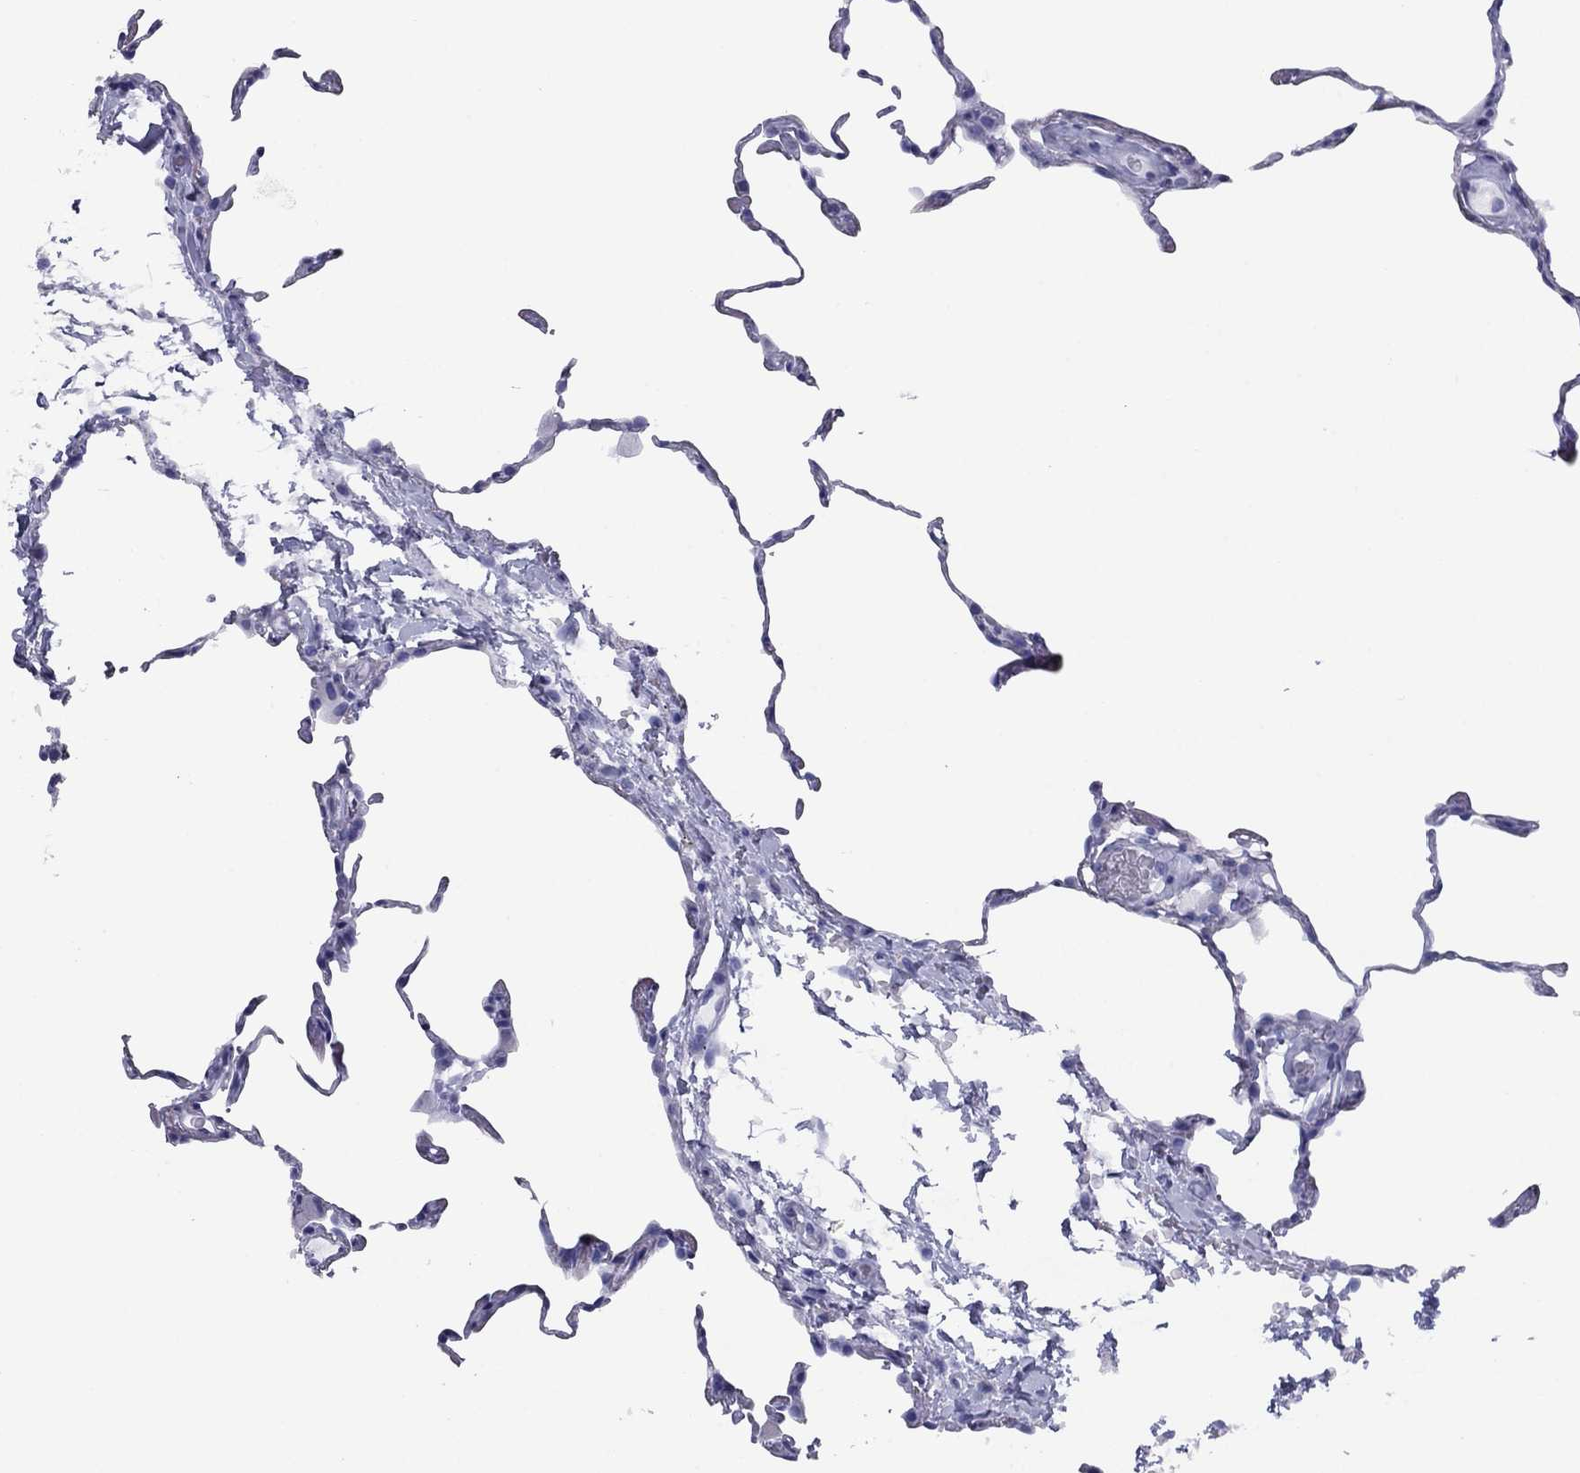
{"staining": {"intensity": "negative", "quantity": "none", "location": "none"}, "tissue": "lung", "cell_type": "Alveolar cells", "image_type": "normal", "snomed": [{"axis": "morphology", "description": "Normal tissue, NOS"}, {"axis": "topography", "description": "Lung"}], "caption": "The image demonstrates no staining of alveolar cells in benign lung.", "gene": "HAO1", "patient": {"sex": "female", "age": 57}}